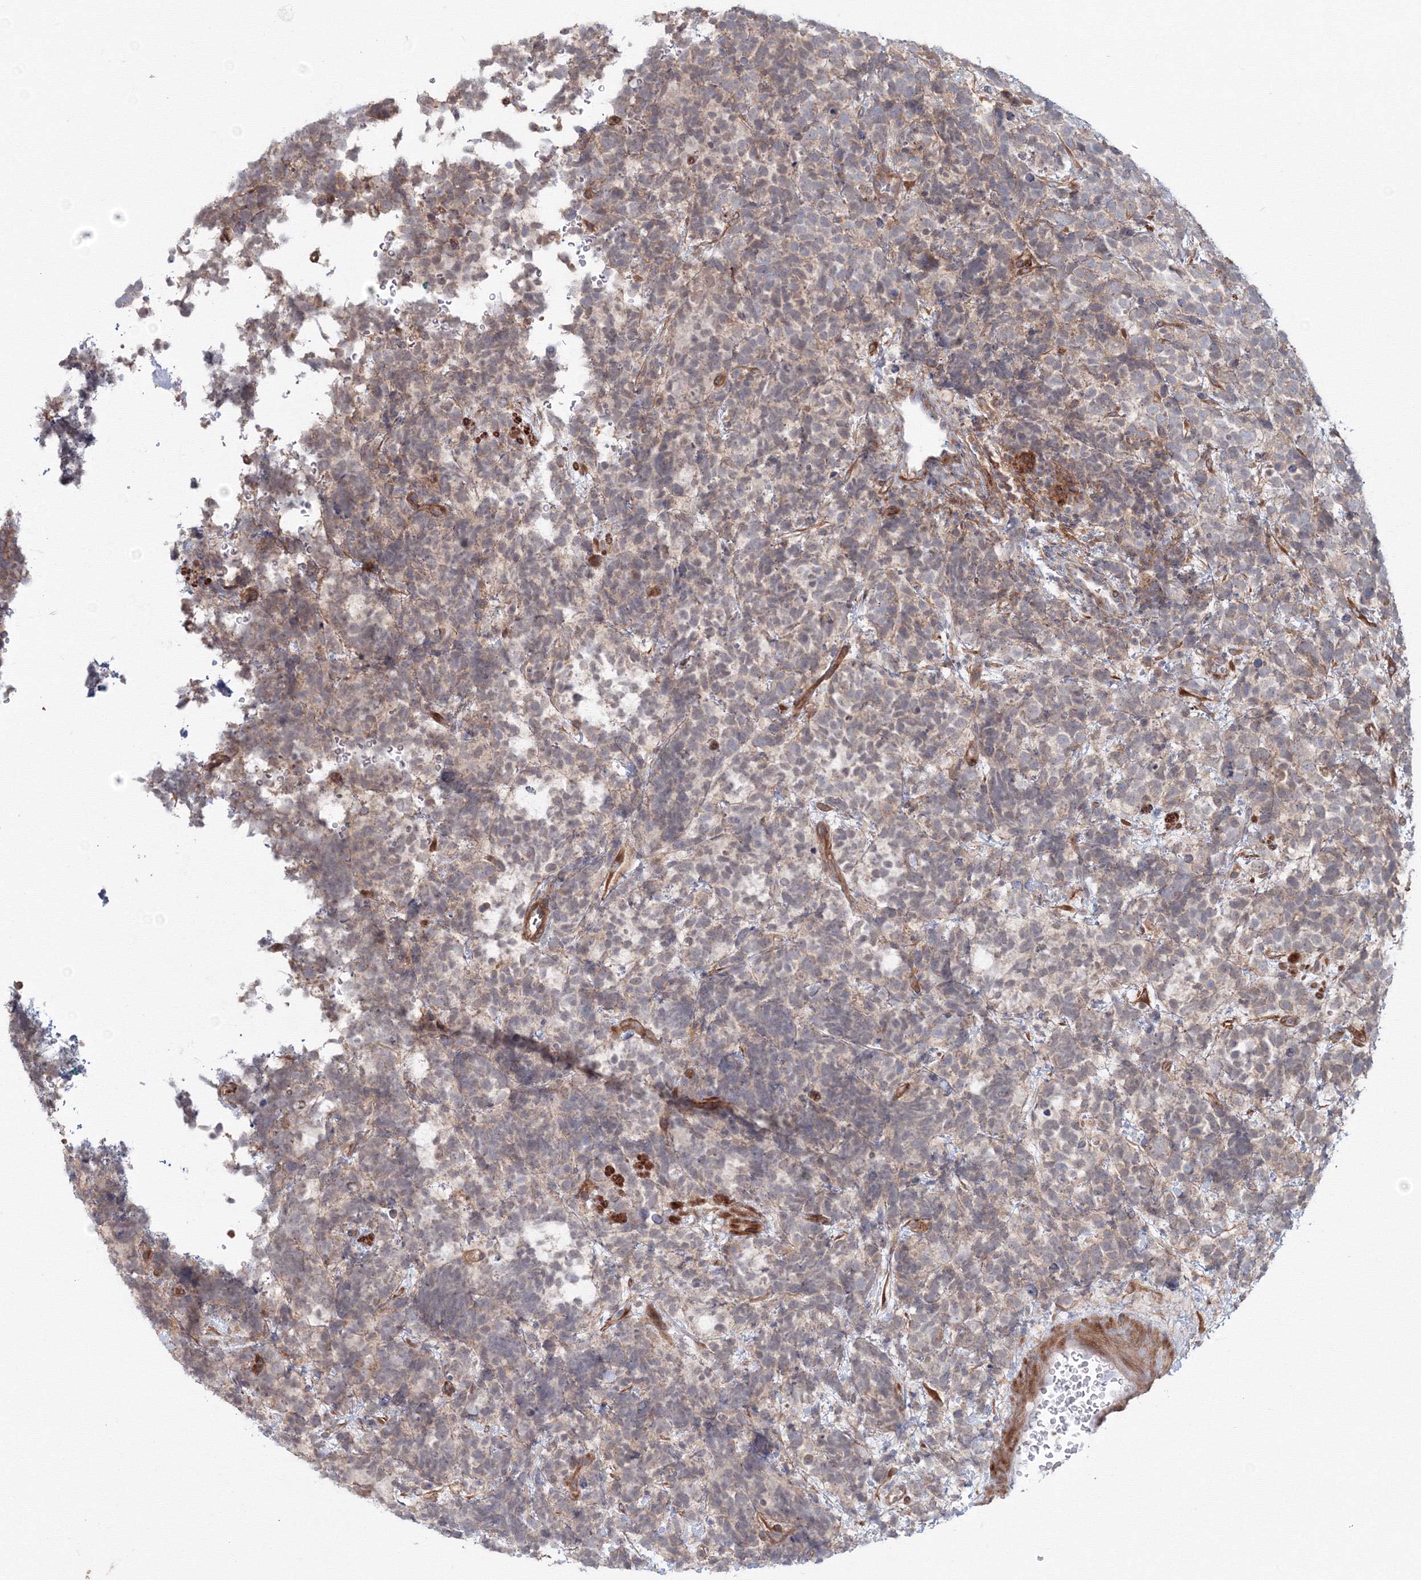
{"staining": {"intensity": "negative", "quantity": "none", "location": "none"}, "tissue": "urothelial cancer", "cell_type": "Tumor cells", "image_type": "cancer", "snomed": [{"axis": "morphology", "description": "Urothelial carcinoma, High grade"}, {"axis": "topography", "description": "Urinary bladder"}], "caption": "Photomicrograph shows no significant protein positivity in tumor cells of urothelial carcinoma (high-grade).", "gene": "SH3PXD2A", "patient": {"sex": "female", "age": 82}}